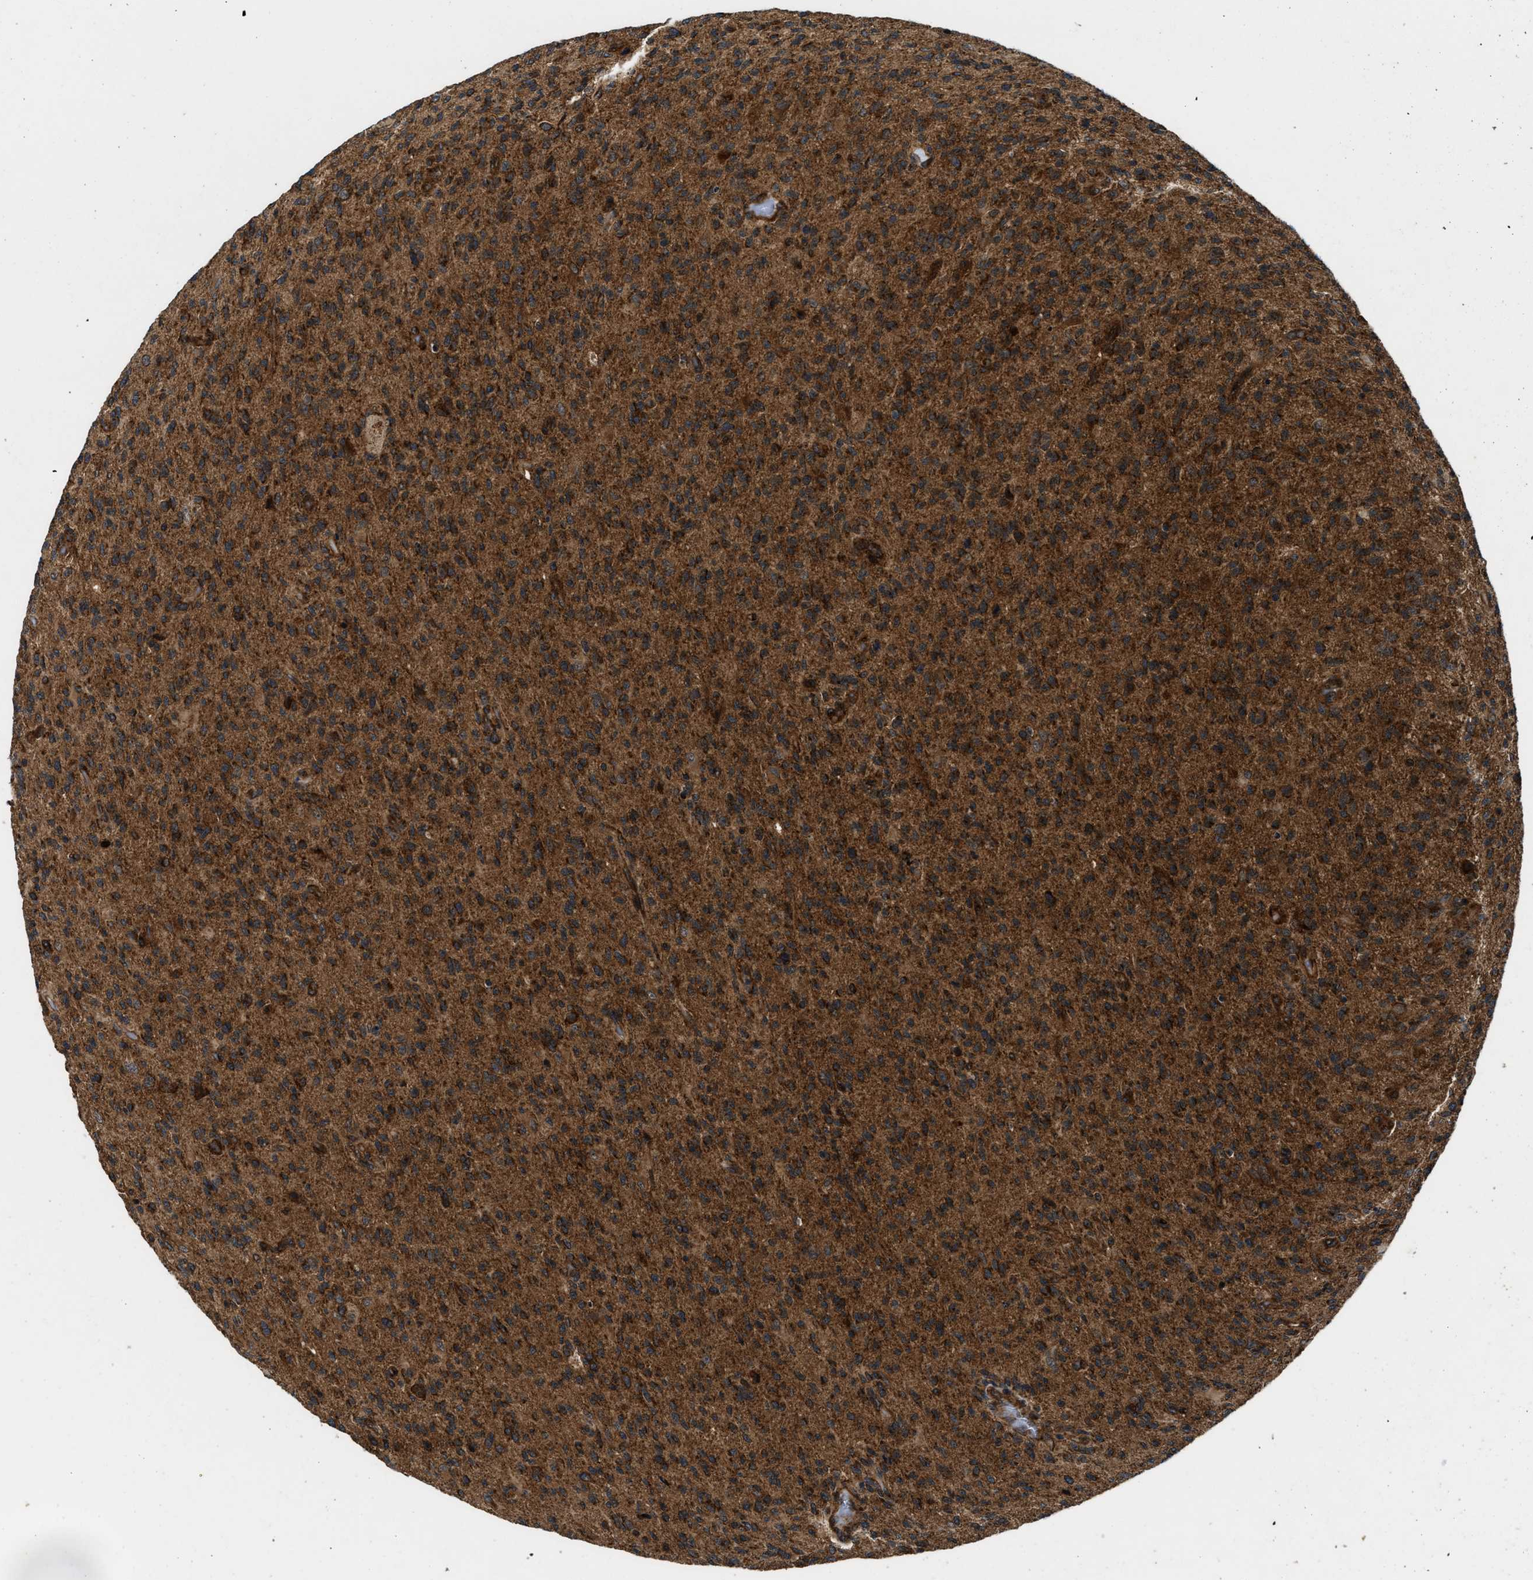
{"staining": {"intensity": "strong", "quantity": ">75%", "location": "cytoplasmic/membranous"}, "tissue": "glioma", "cell_type": "Tumor cells", "image_type": "cancer", "snomed": [{"axis": "morphology", "description": "Glioma, malignant, High grade"}, {"axis": "topography", "description": "Brain"}], "caption": "Glioma stained for a protein (brown) demonstrates strong cytoplasmic/membranous positive positivity in approximately >75% of tumor cells.", "gene": "PNPLA8", "patient": {"sex": "male", "age": 71}}